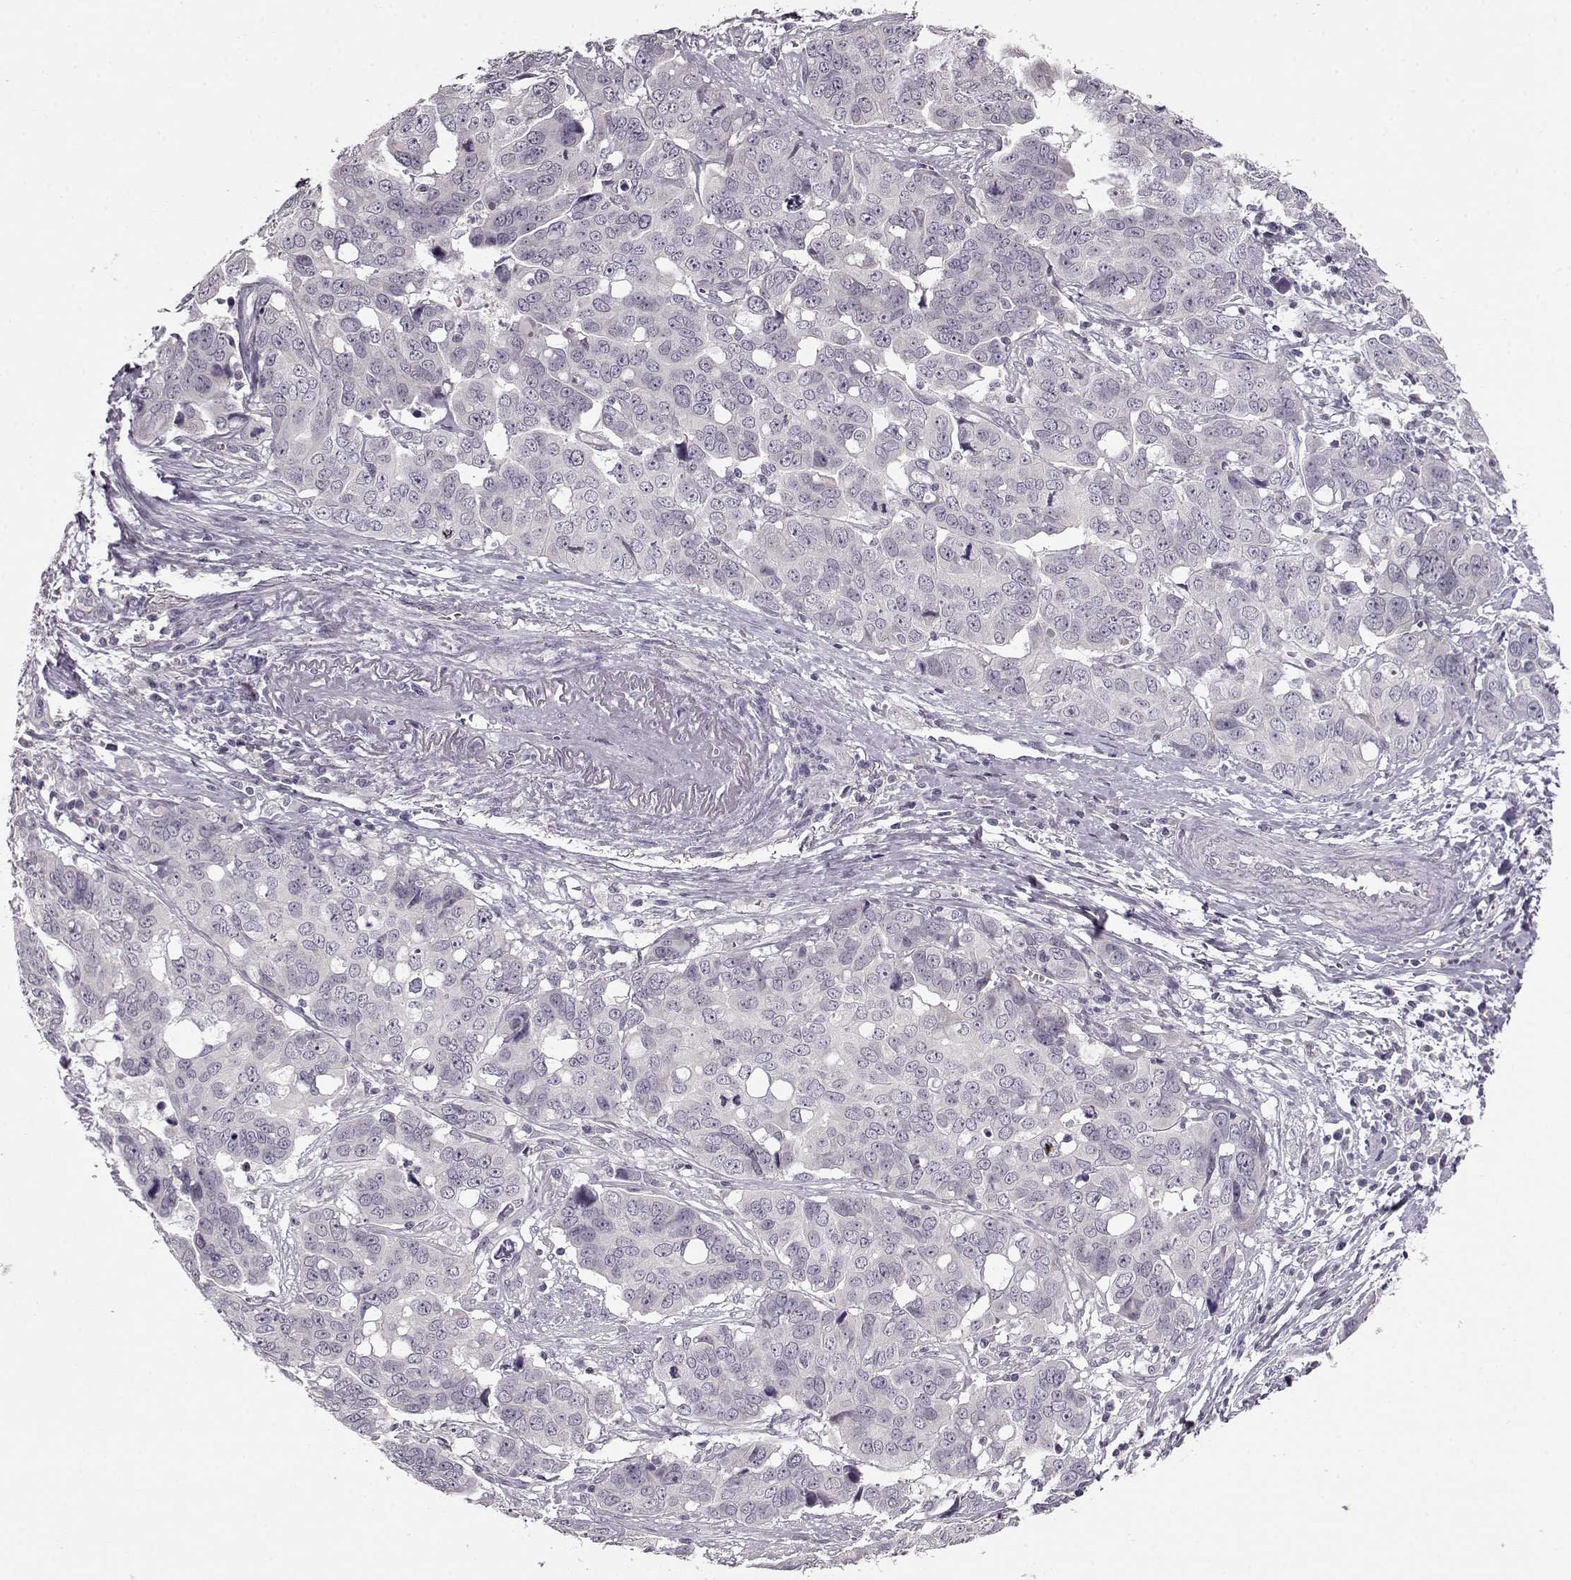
{"staining": {"intensity": "negative", "quantity": "none", "location": "none"}, "tissue": "ovarian cancer", "cell_type": "Tumor cells", "image_type": "cancer", "snomed": [{"axis": "morphology", "description": "Carcinoma, endometroid"}, {"axis": "topography", "description": "Ovary"}], "caption": "Tumor cells are negative for brown protein staining in ovarian cancer (endometroid carcinoma). Nuclei are stained in blue.", "gene": "RP1L1", "patient": {"sex": "female", "age": 78}}